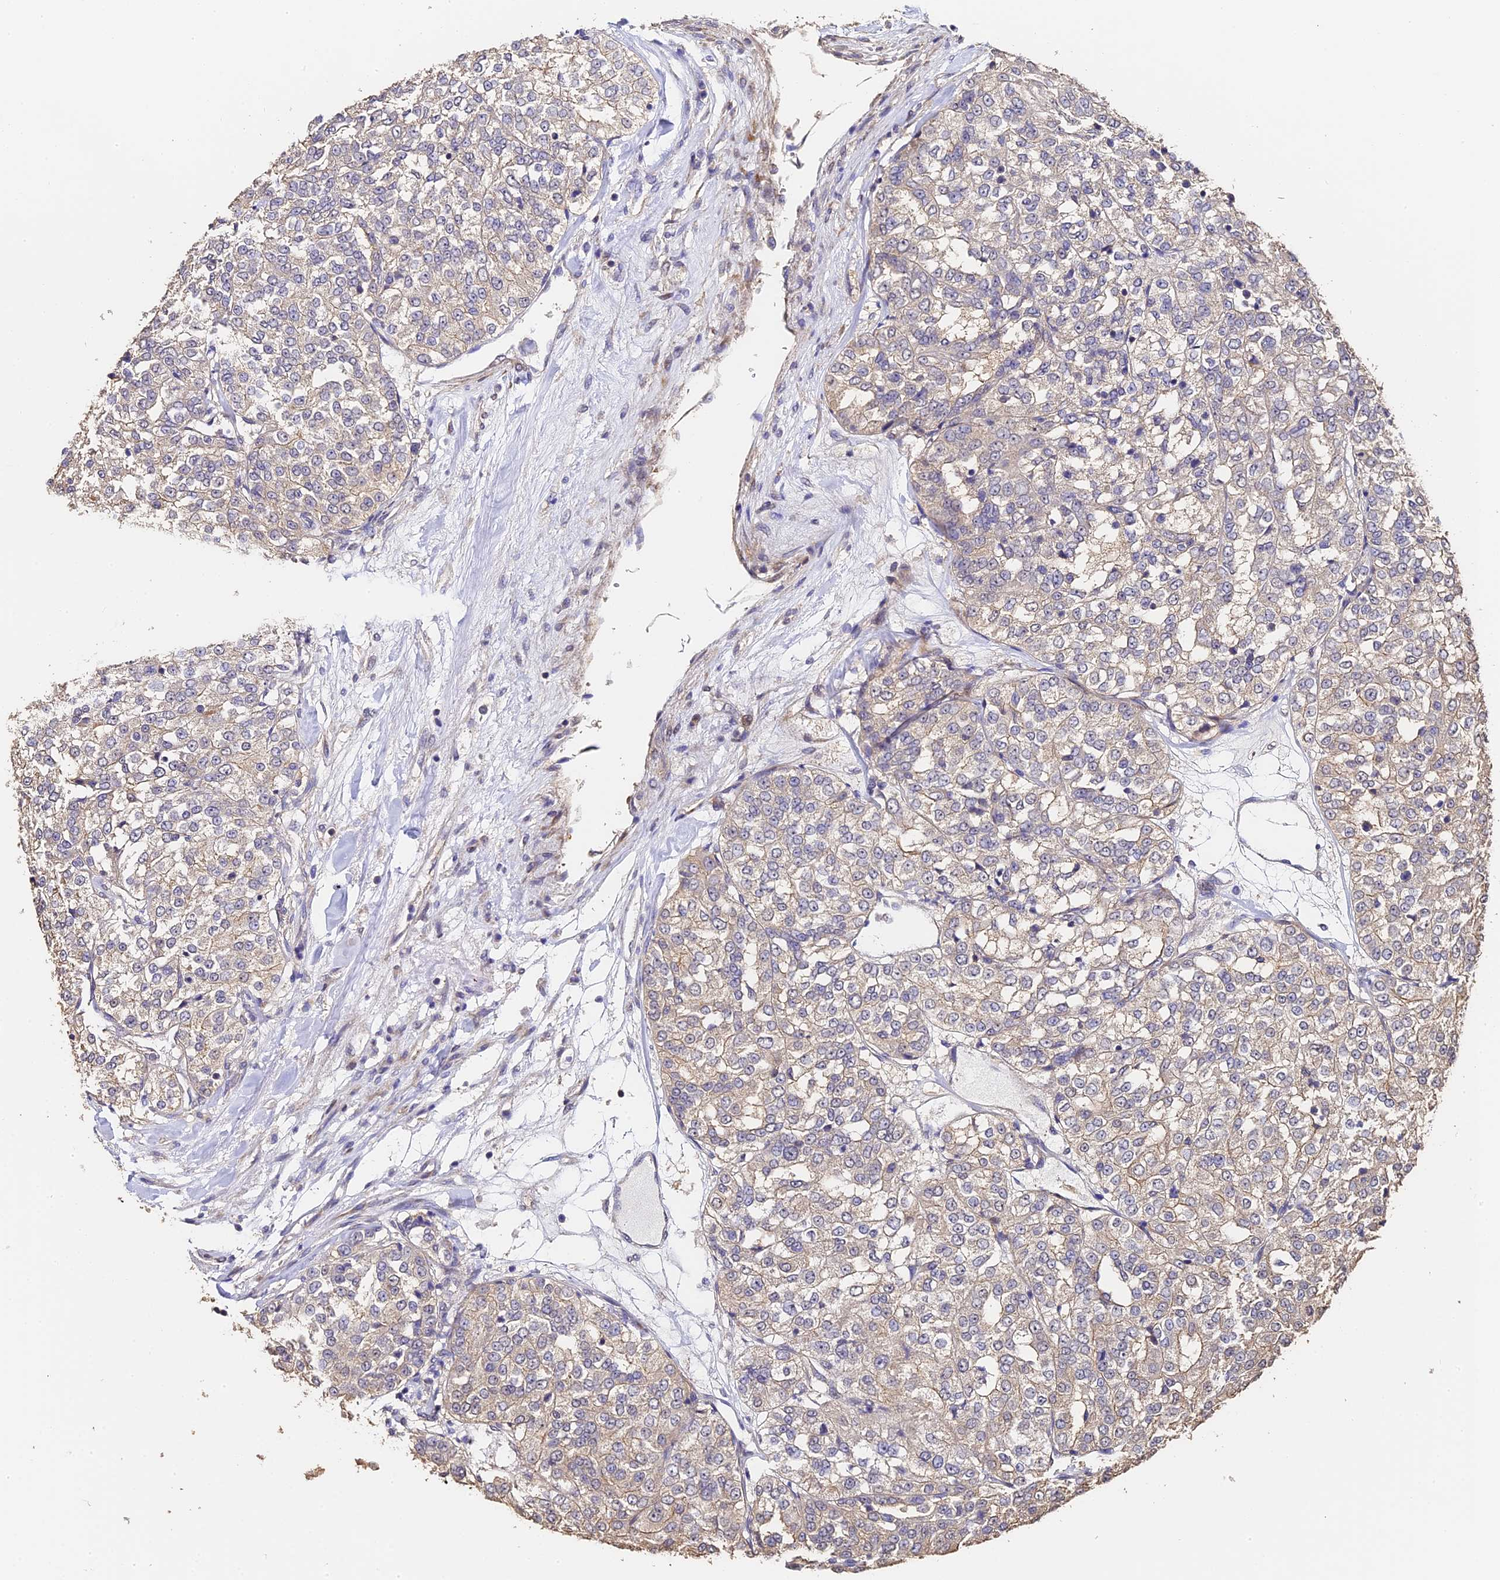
{"staining": {"intensity": "weak", "quantity": "<25%", "location": "cytoplasmic/membranous"}, "tissue": "renal cancer", "cell_type": "Tumor cells", "image_type": "cancer", "snomed": [{"axis": "morphology", "description": "Adenocarcinoma, NOS"}, {"axis": "topography", "description": "Kidney"}], "caption": "An image of human renal cancer (adenocarcinoma) is negative for staining in tumor cells.", "gene": "SLC11A1", "patient": {"sex": "female", "age": 63}}